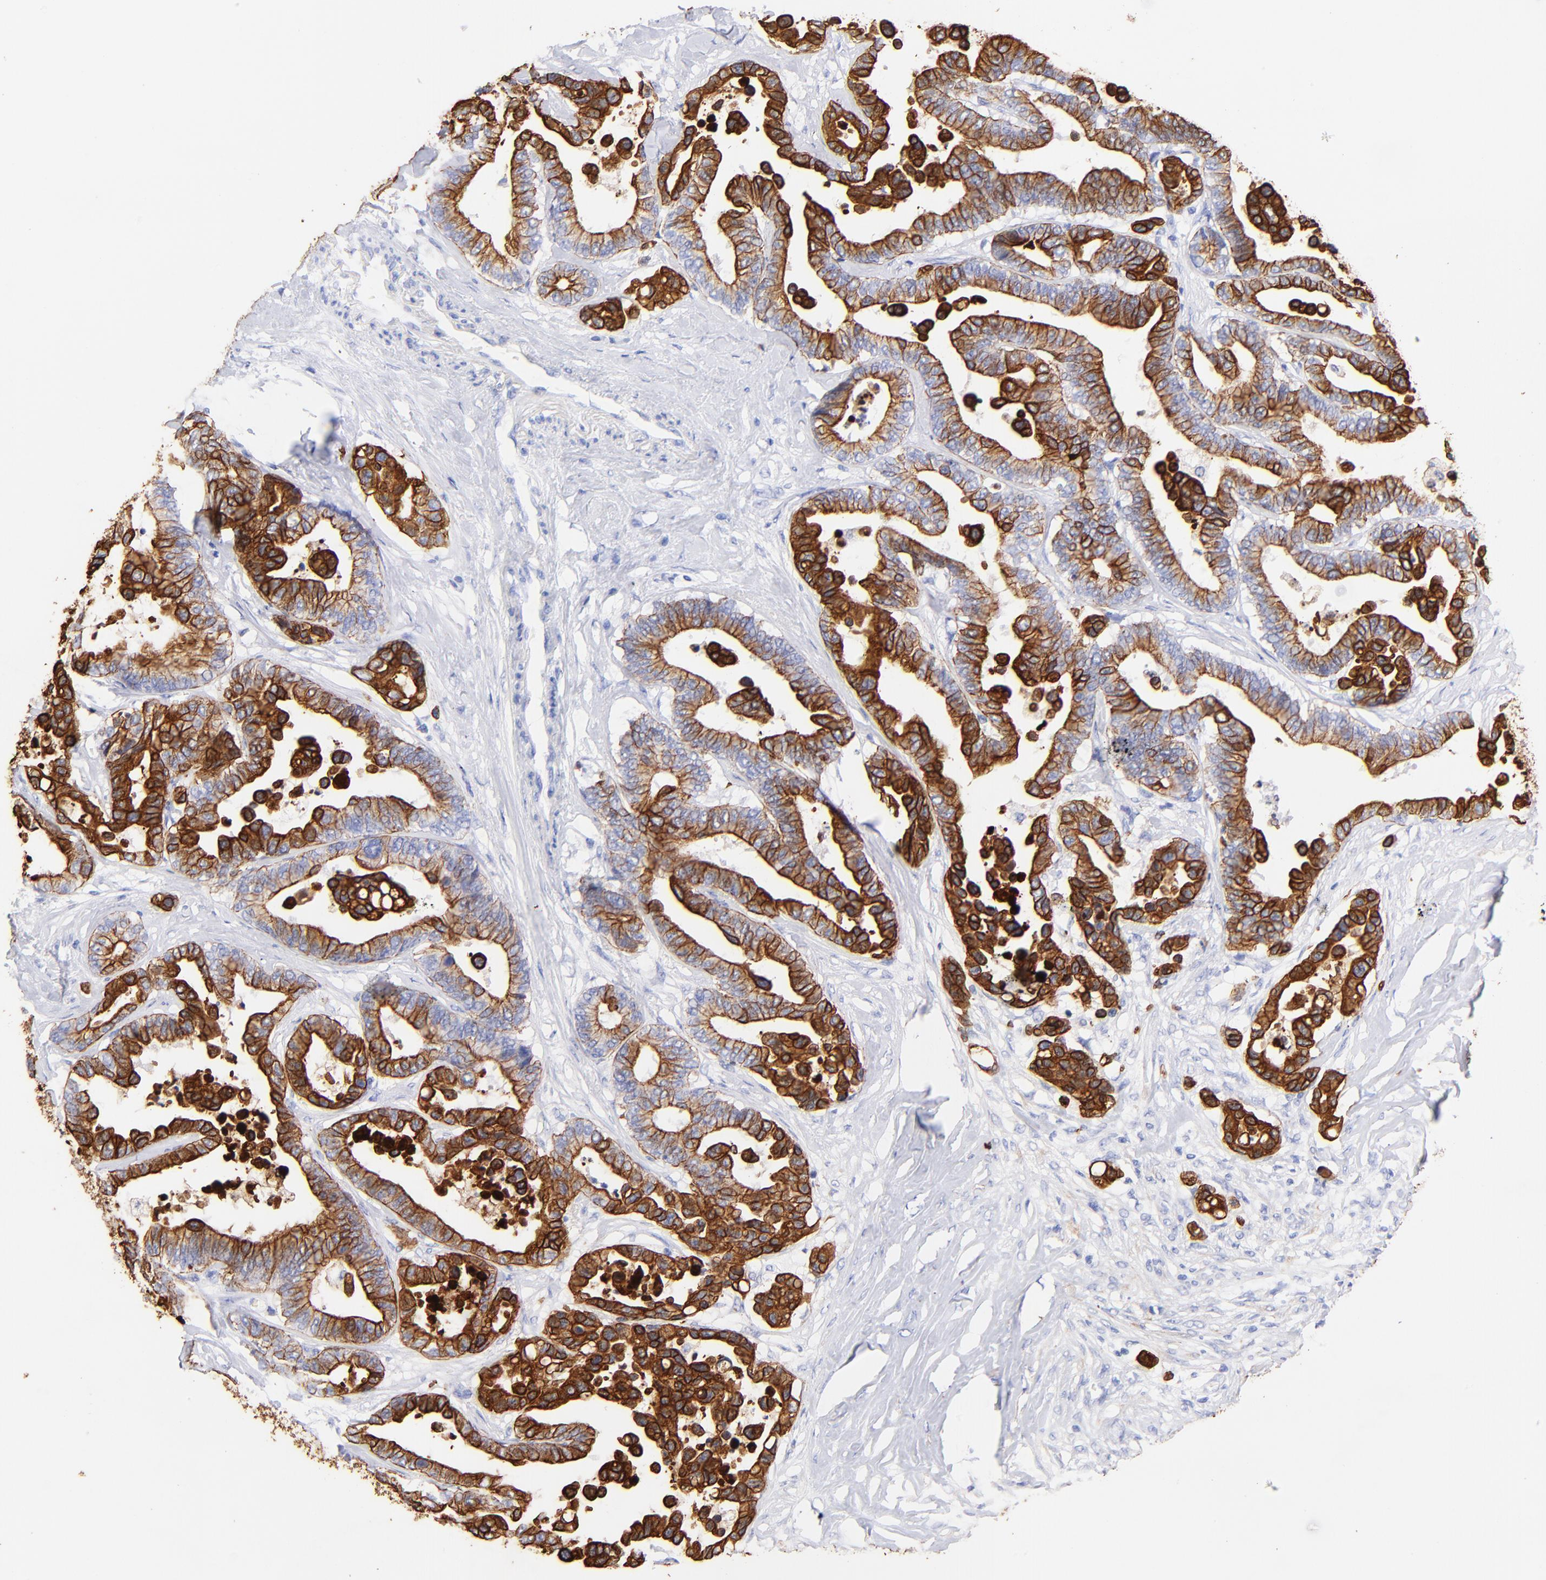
{"staining": {"intensity": "strong", "quantity": ">75%", "location": "cytoplasmic/membranous"}, "tissue": "colorectal cancer", "cell_type": "Tumor cells", "image_type": "cancer", "snomed": [{"axis": "morphology", "description": "Adenocarcinoma, NOS"}, {"axis": "topography", "description": "Colon"}], "caption": "Tumor cells show high levels of strong cytoplasmic/membranous staining in about >75% of cells in adenocarcinoma (colorectal). (DAB (3,3'-diaminobenzidine) = brown stain, brightfield microscopy at high magnification).", "gene": "KRT19", "patient": {"sex": "male", "age": 82}}